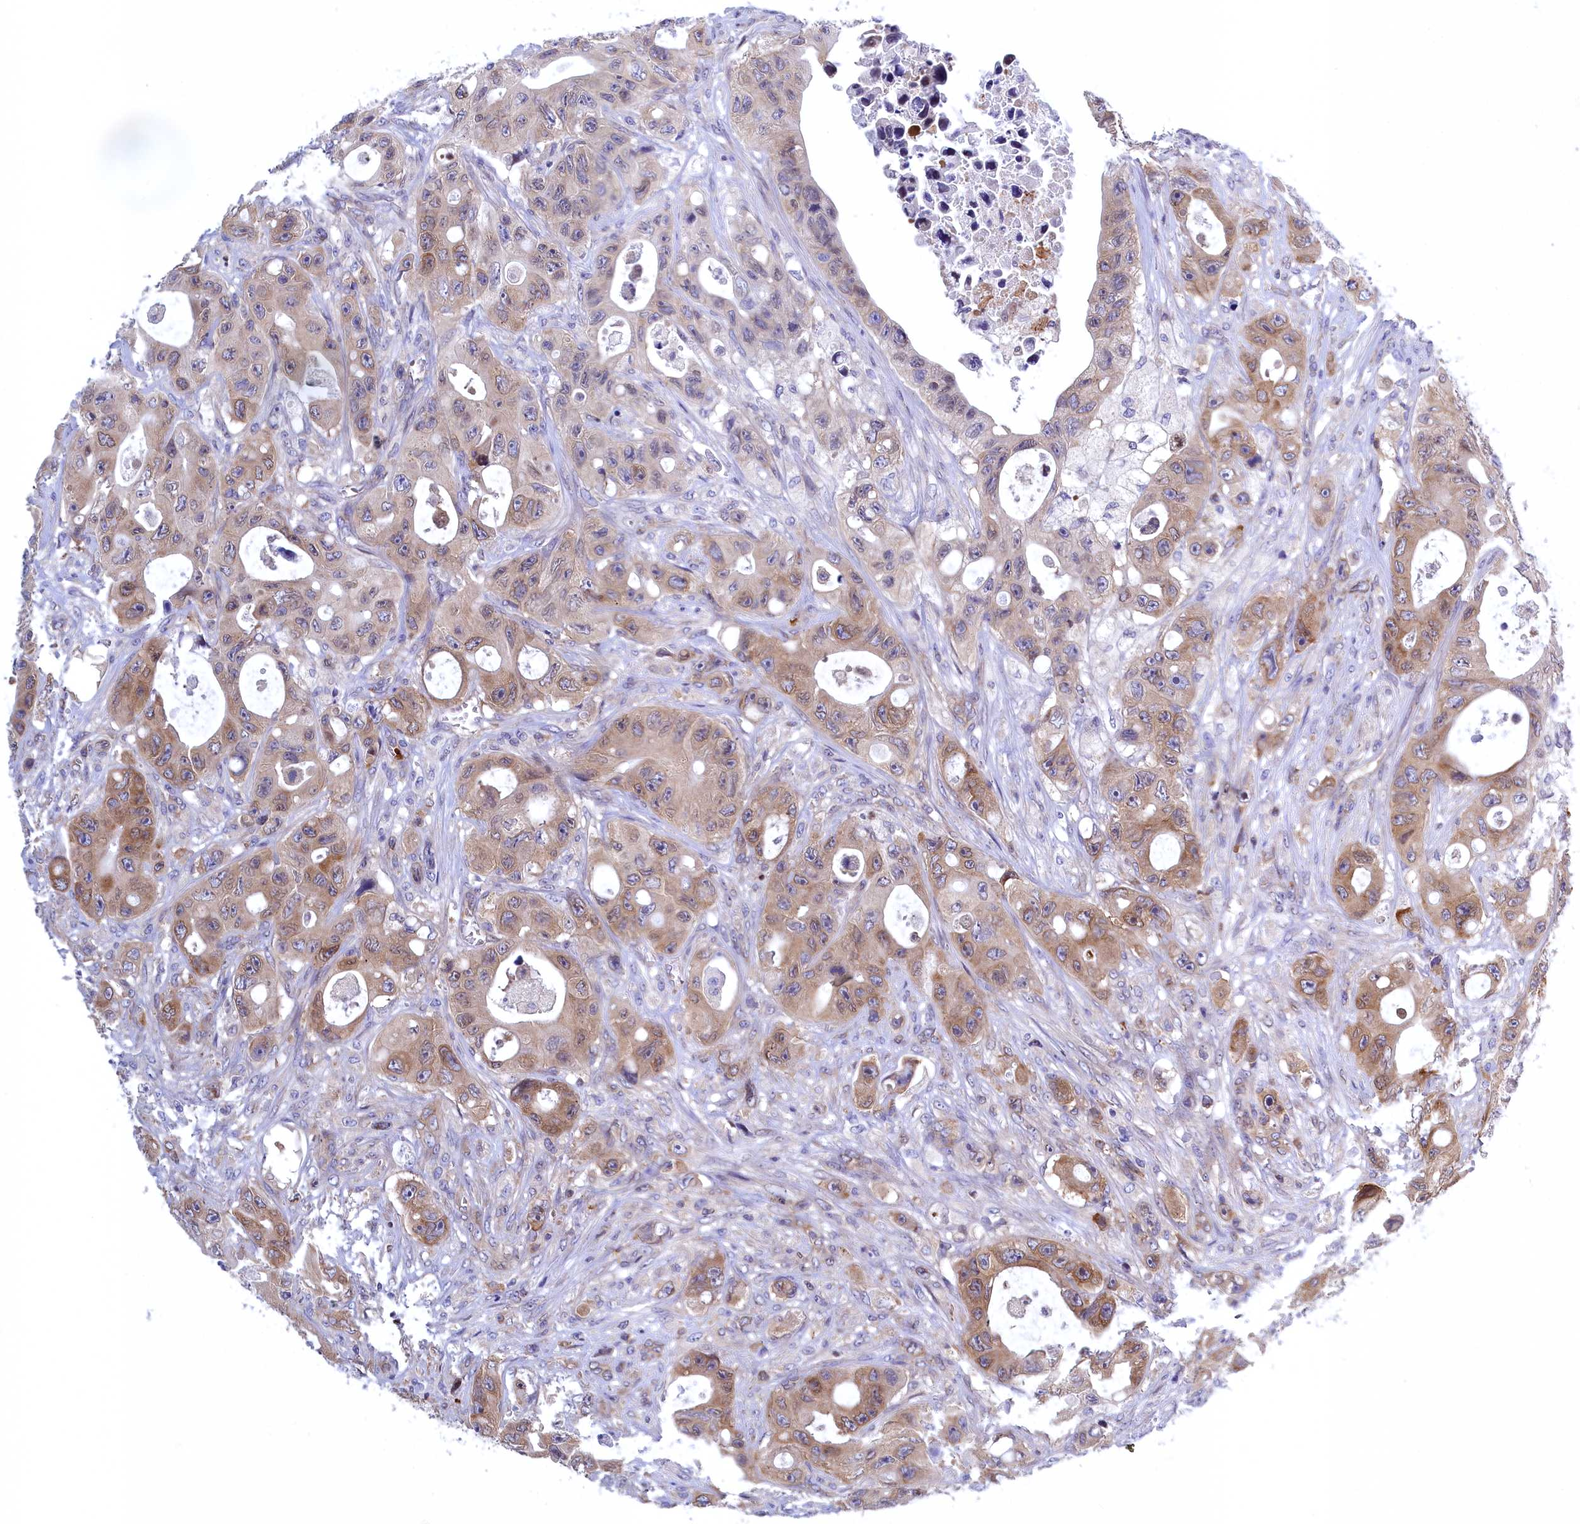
{"staining": {"intensity": "moderate", "quantity": "25%-75%", "location": "cytoplasmic/membranous"}, "tissue": "colorectal cancer", "cell_type": "Tumor cells", "image_type": "cancer", "snomed": [{"axis": "morphology", "description": "Adenocarcinoma, NOS"}, {"axis": "topography", "description": "Colon"}], "caption": "Immunohistochemical staining of human adenocarcinoma (colorectal) shows medium levels of moderate cytoplasmic/membranous protein expression in about 25%-75% of tumor cells.", "gene": "NAA10", "patient": {"sex": "female", "age": 46}}